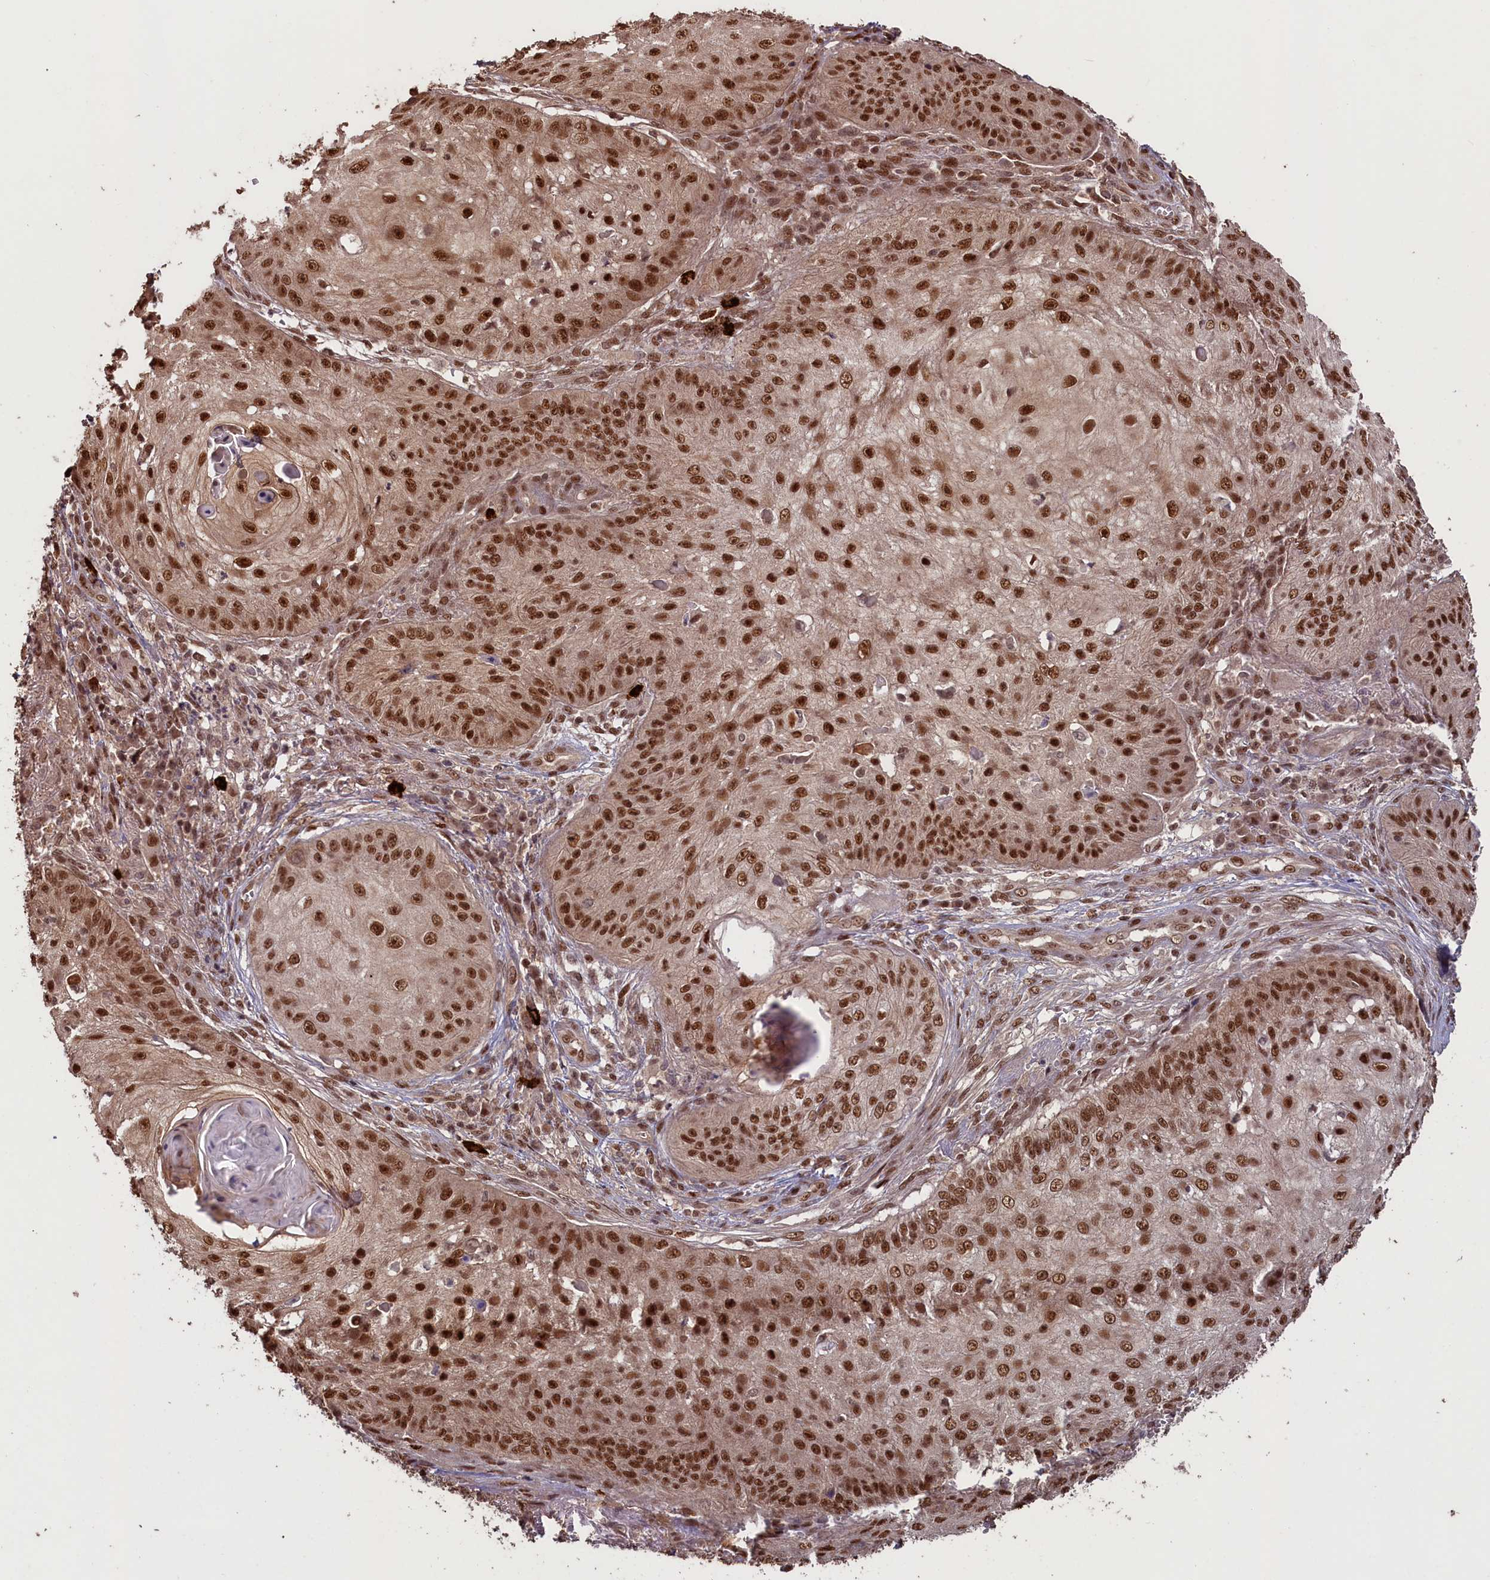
{"staining": {"intensity": "strong", "quantity": ">75%", "location": "nuclear"}, "tissue": "skin cancer", "cell_type": "Tumor cells", "image_type": "cancer", "snomed": [{"axis": "morphology", "description": "Squamous cell carcinoma, NOS"}, {"axis": "topography", "description": "Skin"}], "caption": "A high-resolution photomicrograph shows immunohistochemistry (IHC) staining of skin cancer (squamous cell carcinoma), which exhibits strong nuclear expression in approximately >75% of tumor cells.", "gene": "NAE1", "patient": {"sex": "male", "age": 70}}